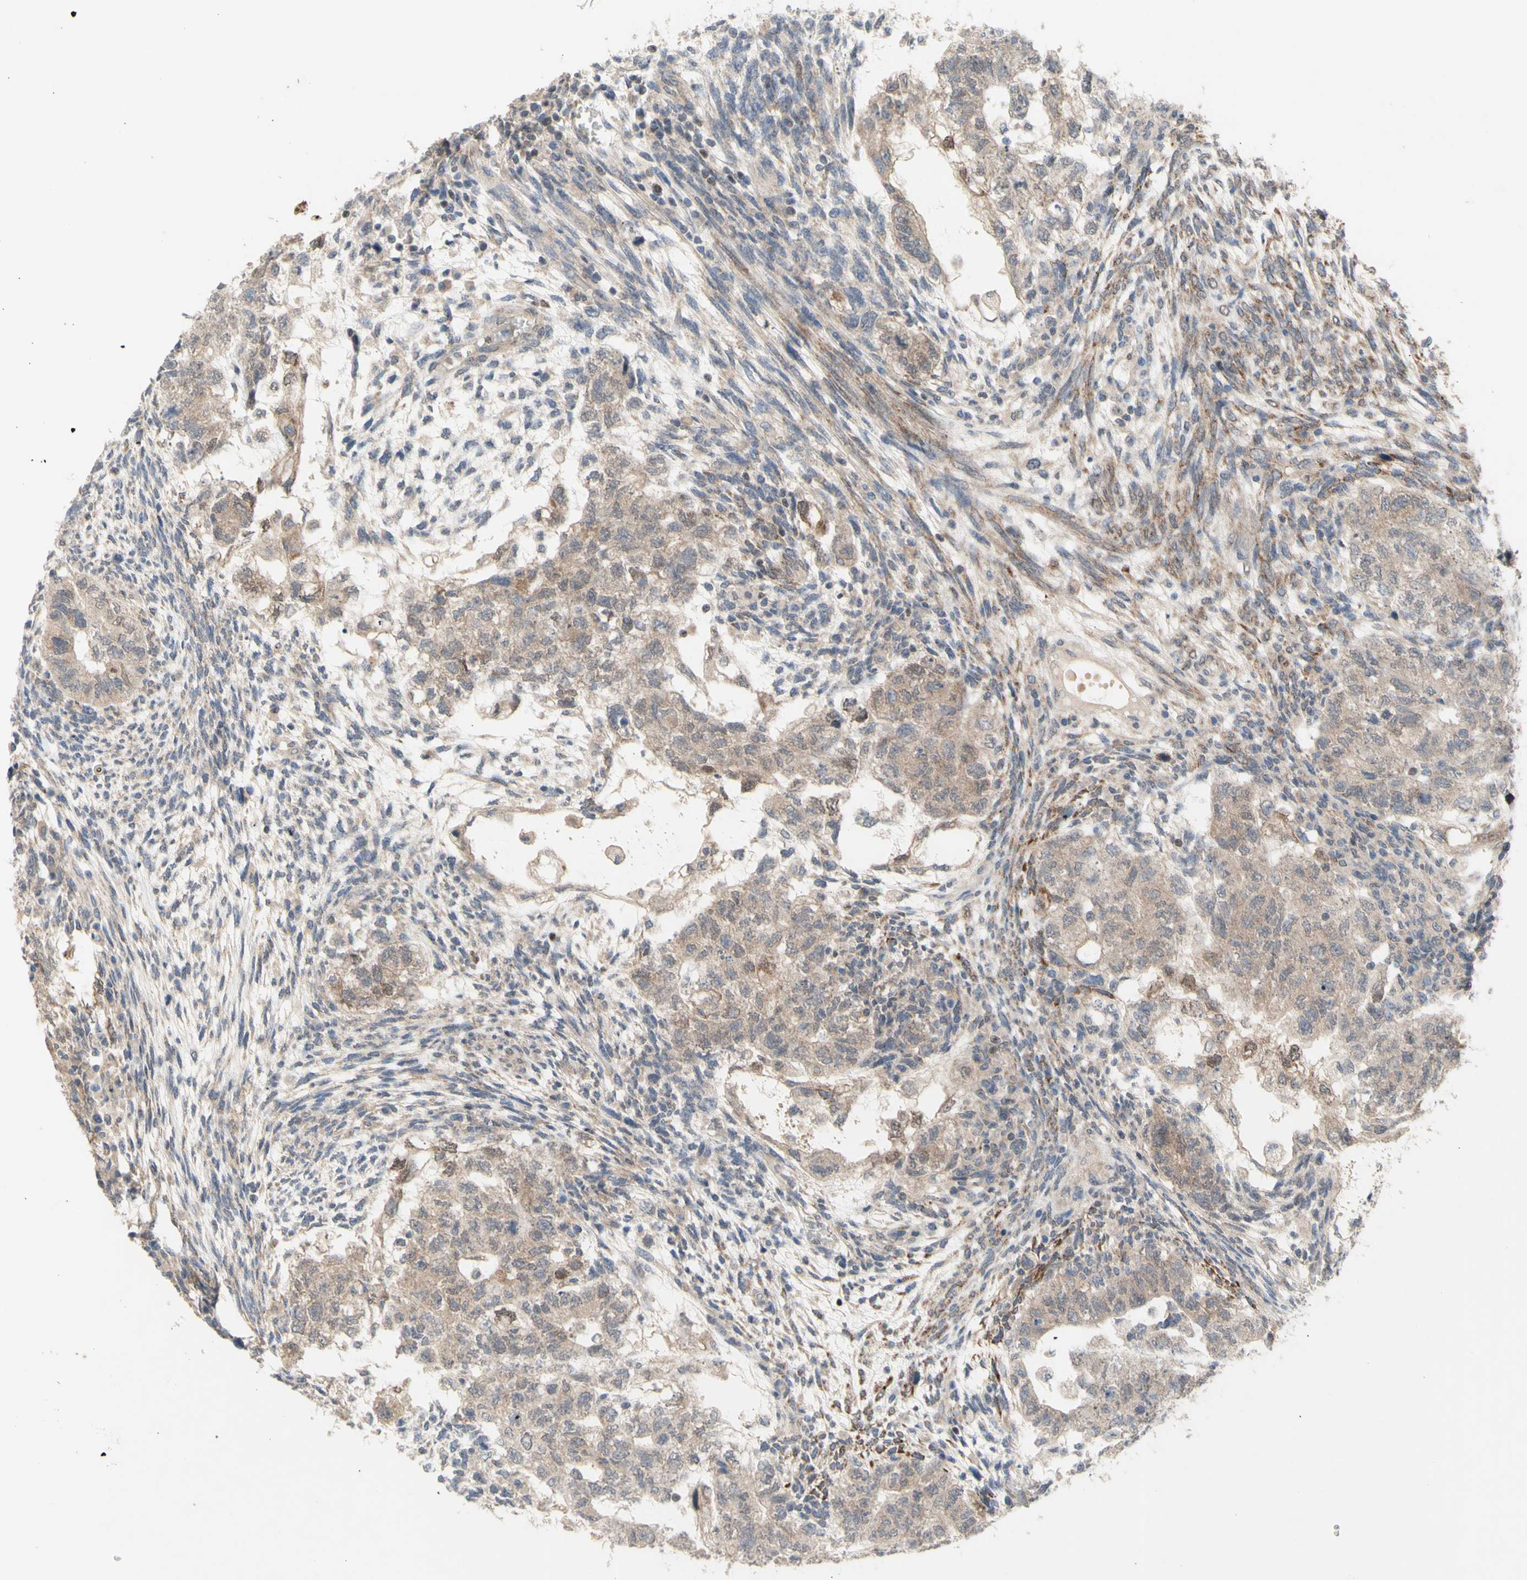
{"staining": {"intensity": "weak", "quantity": ">75%", "location": "cytoplasmic/membranous"}, "tissue": "testis cancer", "cell_type": "Tumor cells", "image_type": "cancer", "snomed": [{"axis": "morphology", "description": "Normal tissue, NOS"}, {"axis": "morphology", "description": "Carcinoma, Embryonal, NOS"}, {"axis": "topography", "description": "Testis"}], "caption": "A photomicrograph of human testis cancer stained for a protein demonstrates weak cytoplasmic/membranous brown staining in tumor cells.", "gene": "NLRP1", "patient": {"sex": "male", "age": 36}}